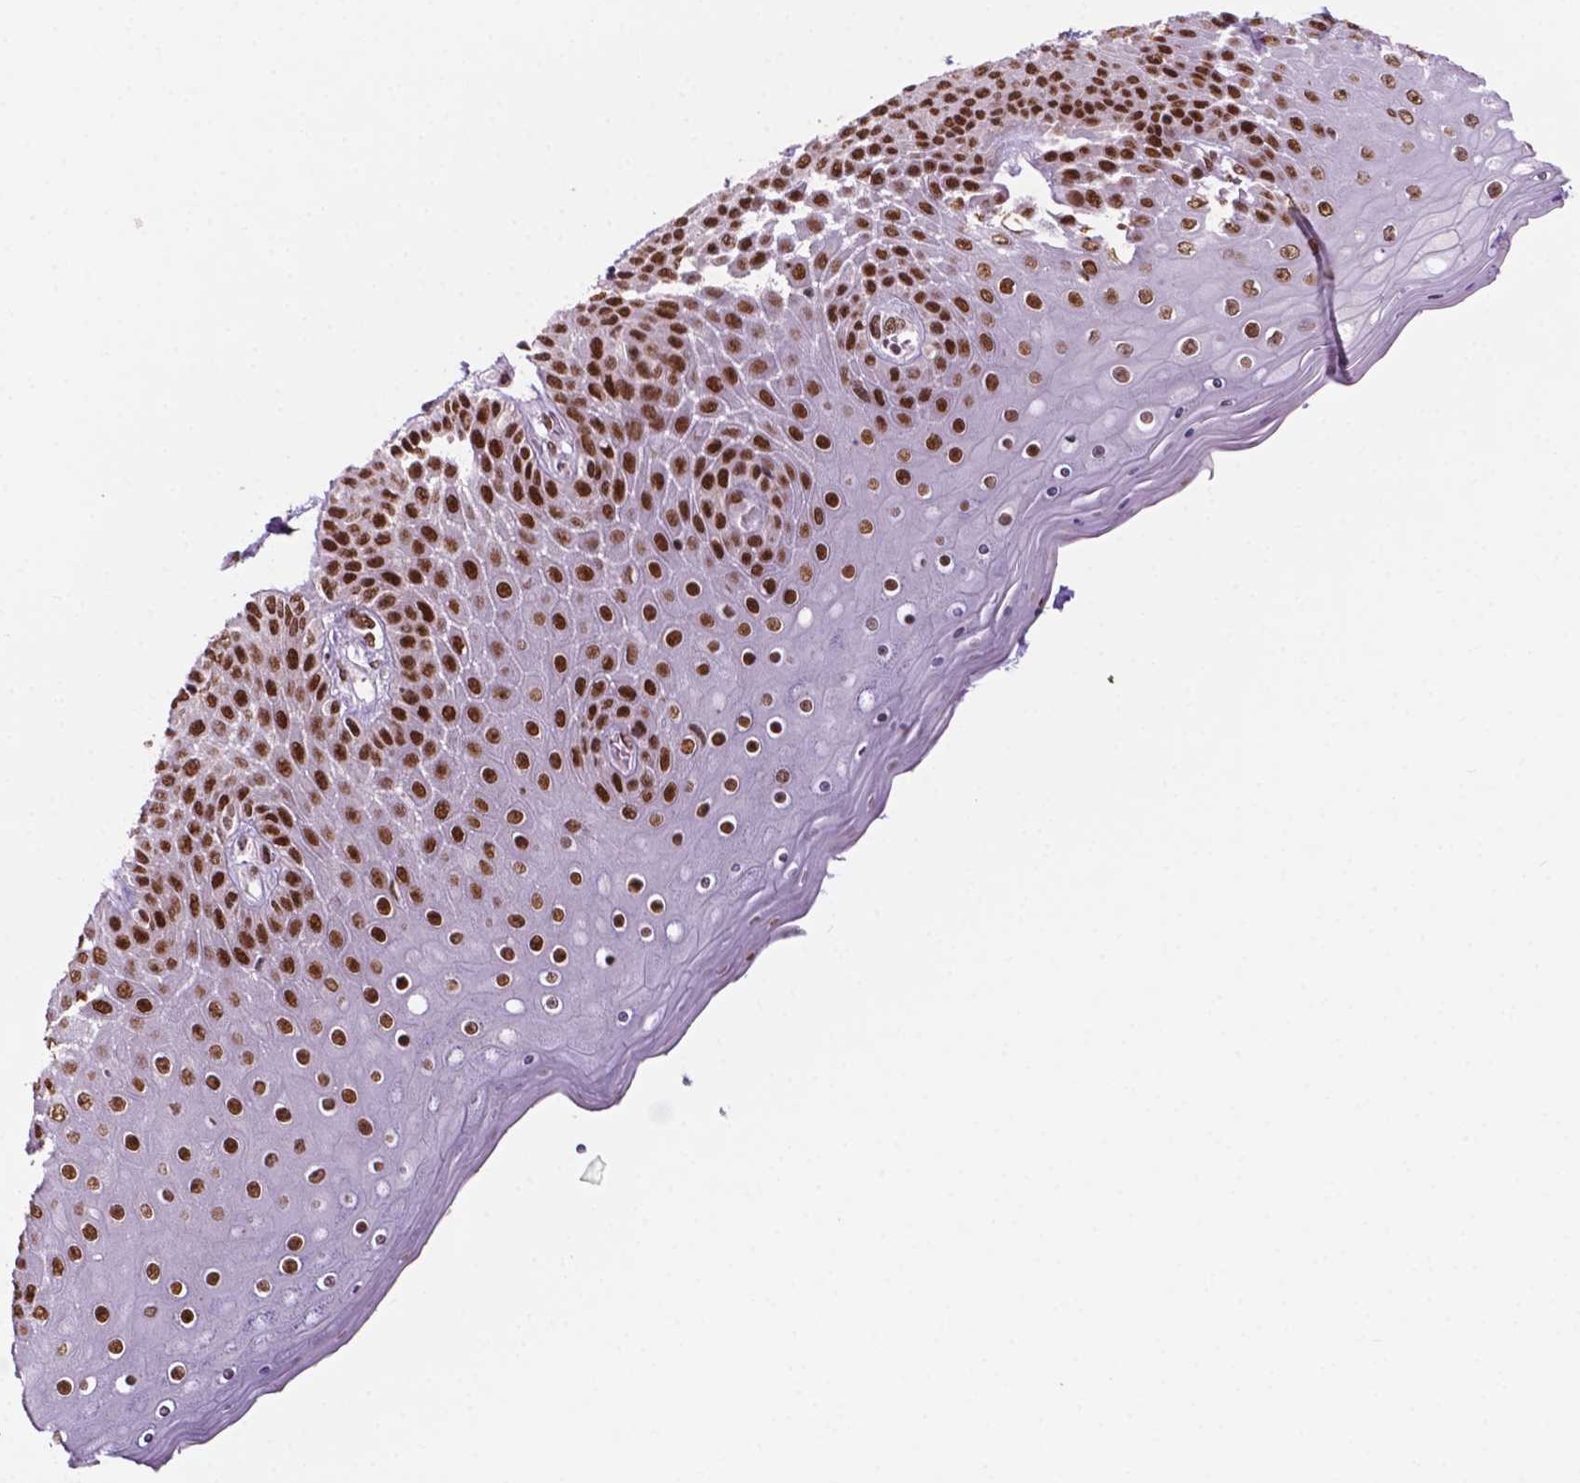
{"staining": {"intensity": "moderate", "quantity": "25%-75%", "location": "nuclear"}, "tissue": "skin", "cell_type": "Epidermal cells", "image_type": "normal", "snomed": [{"axis": "morphology", "description": "Normal tissue, NOS"}, {"axis": "topography", "description": "Anal"}], "caption": "Protein analysis of unremarkable skin displays moderate nuclear positivity in about 25%-75% of epidermal cells.", "gene": "MLH1", "patient": {"sex": "female", "age": 46}}